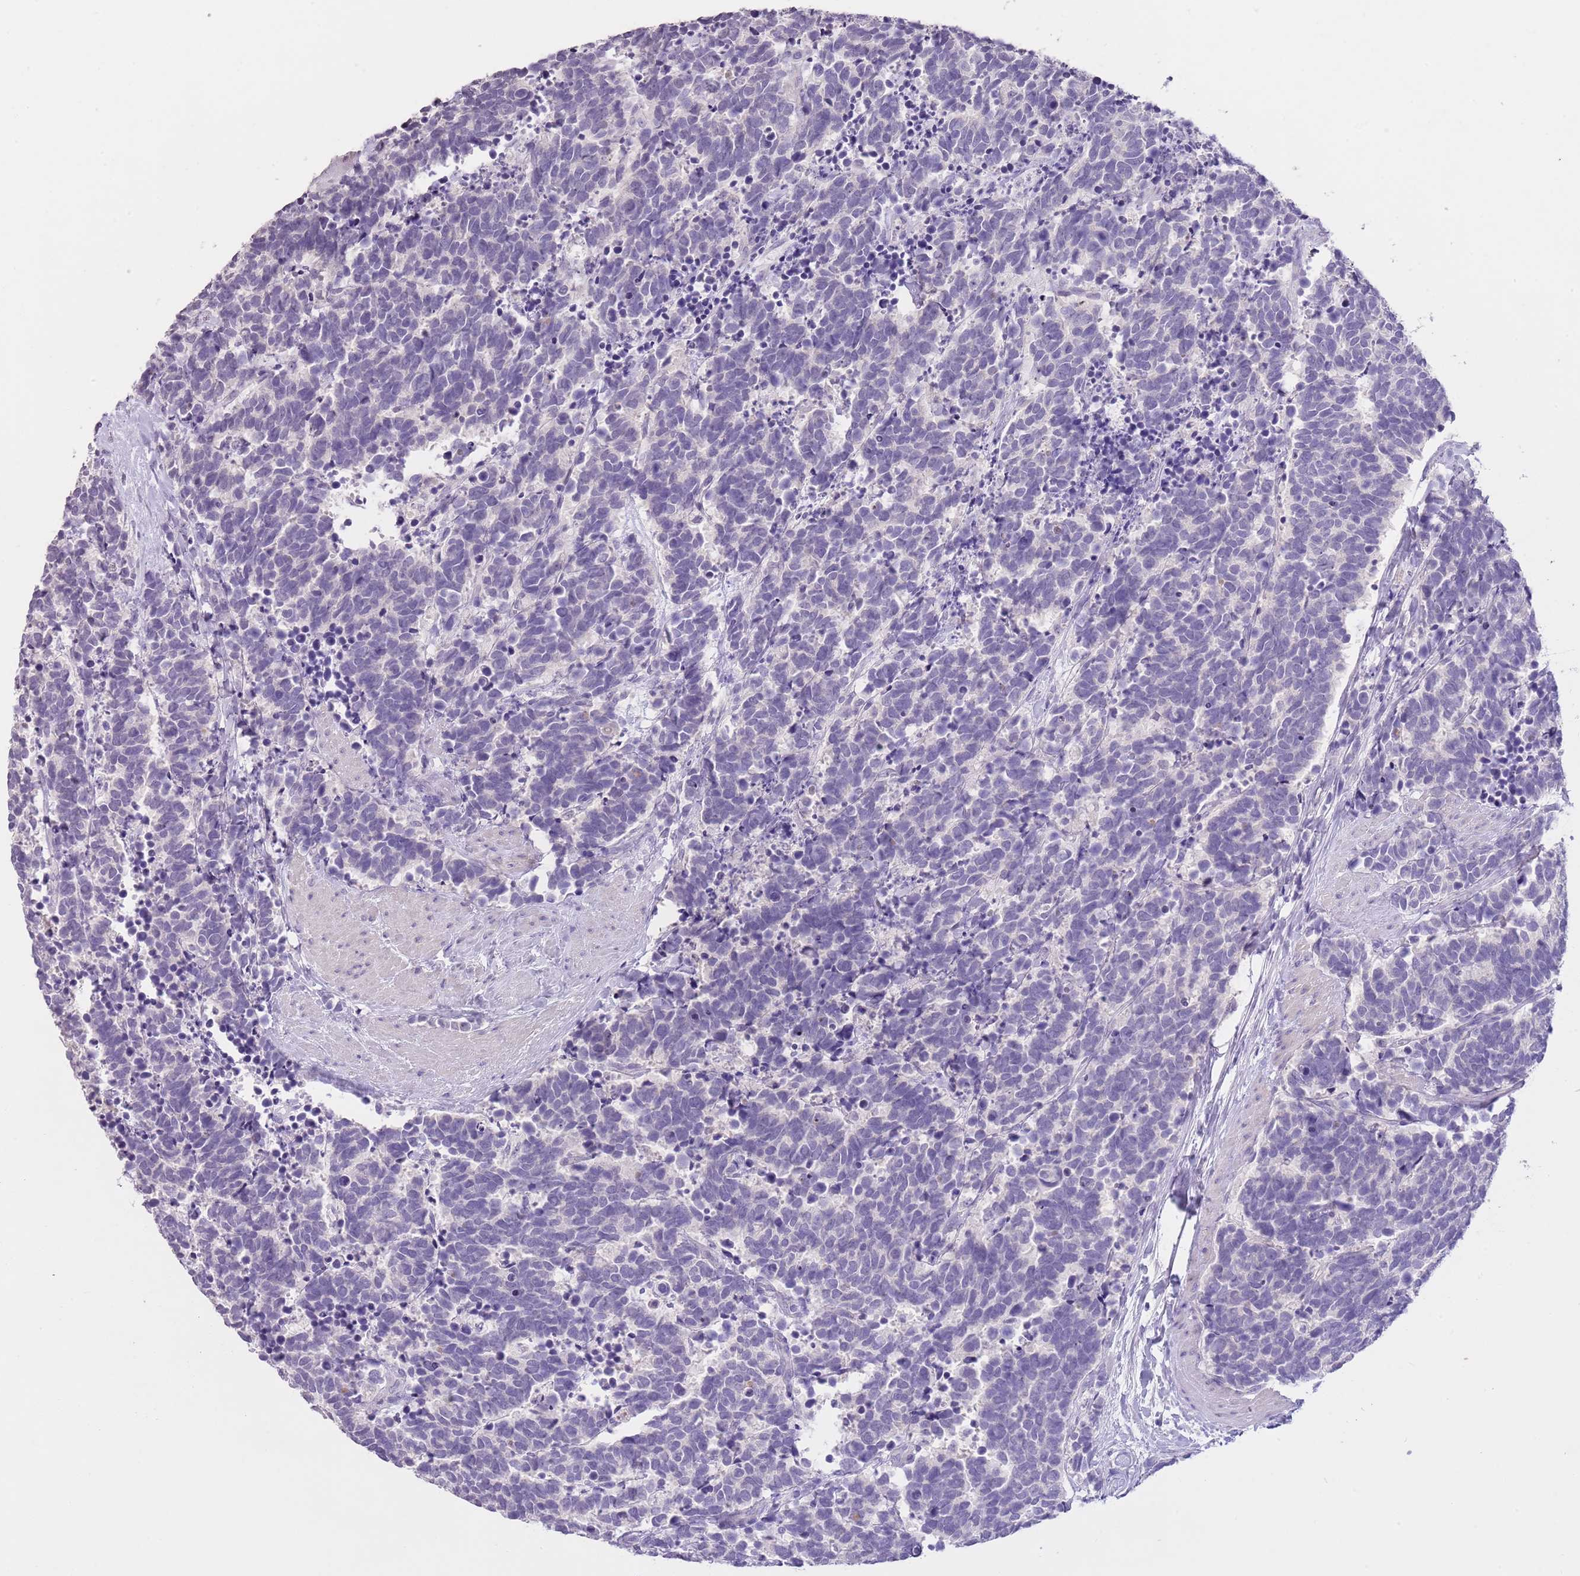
{"staining": {"intensity": "negative", "quantity": "none", "location": "none"}, "tissue": "carcinoid", "cell_type": "Tumor cells", "image_type": "cancer", "snomed": [{"axis": "morphology", "description": "Carcinoma, NOS"}, {"axis": "morphology", "description": "Carcinoid, malignant, NOS"}, {"axis": "topography", "description": "Prostate"}], "caption": "Immunohistochemistry micrograph of neoplastic tissue: human carcinoid (malignant) stained with DAB exhibits no significant protein expression in tumor cells.", "gene": "SLC35E3", "patient": {"sex": "male", "age": 57}}